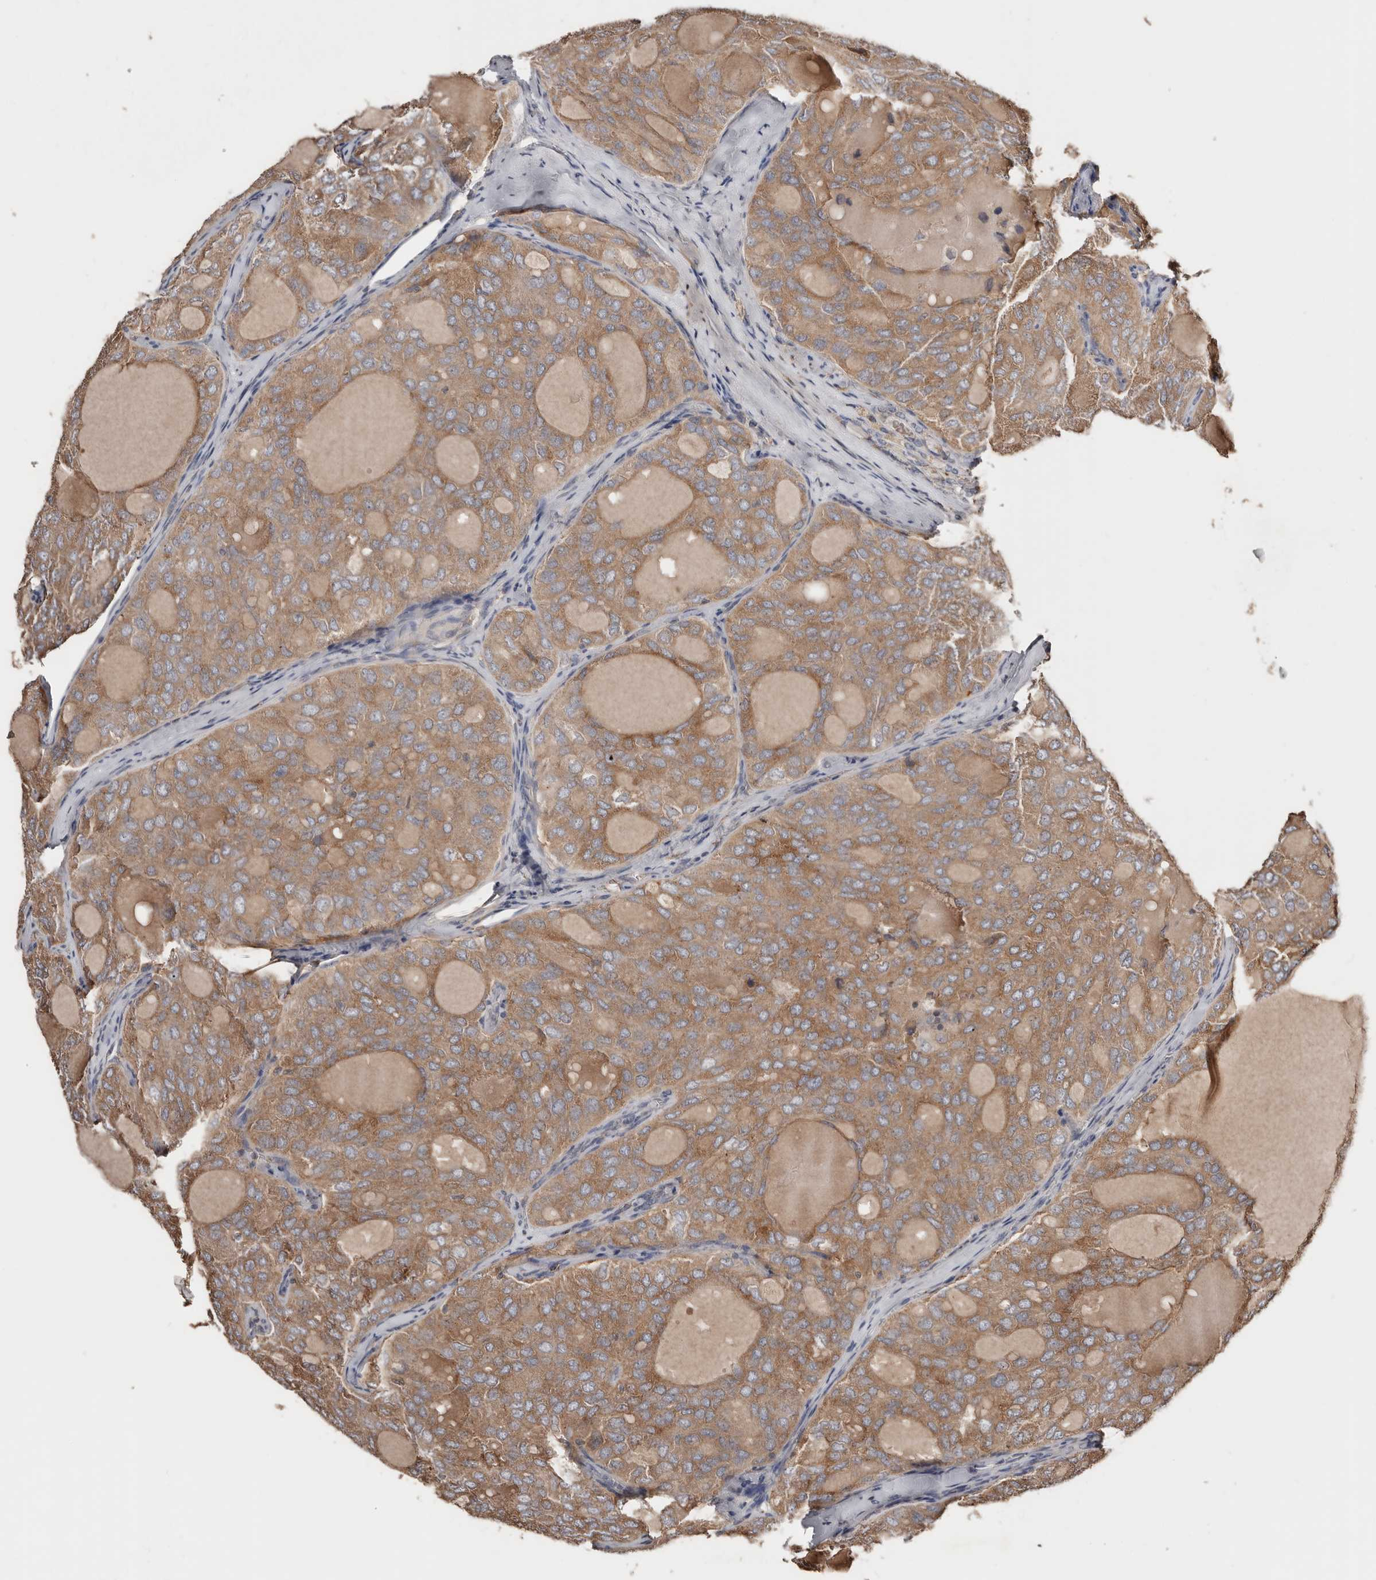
{"staining": {"intensity": "moderate", "quantity": ">75%", "location": "cytoplasmic/membranous"}, "tissue": "thyroid cancer", "cell_type": "Tumor cells", "image_type": "cancer", "snomed": [{"axis": "morphology", "description": "Follicular adenoma carcinoma, NOS"}, {"axis": "topography", "description": "Thyroid gland"}], "caption": "Immunohistochemical staining of human thyroid cancer reveals medium levels of moderate cytoplasmic/membranous positivity in approximately >75% of tumor cells.", "gene": "SLC39A2", "patient": {"sex": "male", "age": 75}}